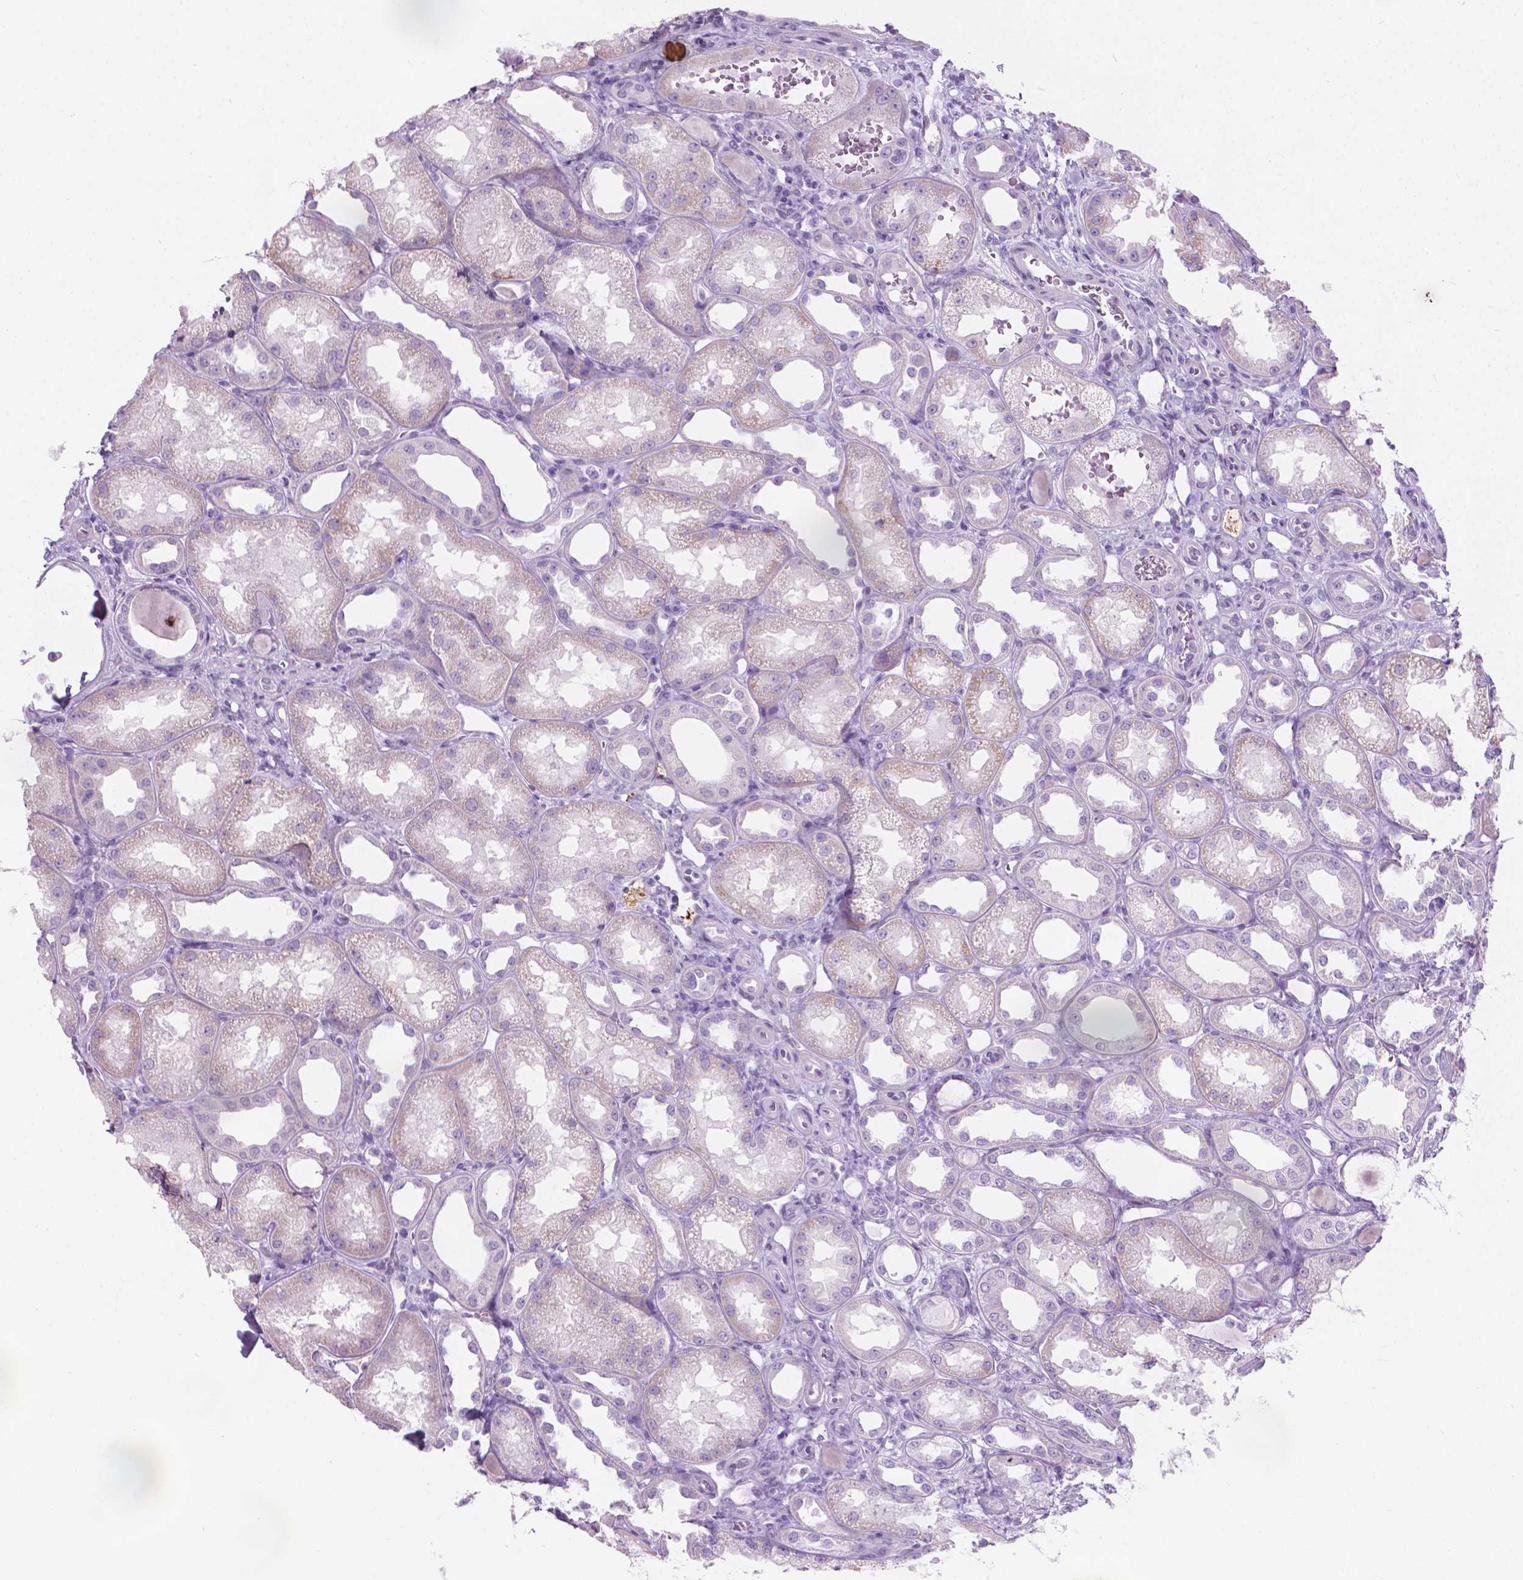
{"staining": {"intensity": "negative", "quantity": "none", "location": "none"}, "tissue": "kidney", "cell_type": "Cells in glomeruli", "image_type": "normal", "snomed": [{"axis": "morphology", "description": "Normal tissue, NOS"}, {"axis": "topography", "description": "Kidney"}], "caption": "High magnification brightfield microscopy of normal kidney stained with DAB (3,3'-diaminobenzidine) (brown) and counterstained with hematoxylin (blue): cells in glomeruli show no significant positivity.", "gene": "CFAP52", "patient": {"sex": "male", "age": 61}}